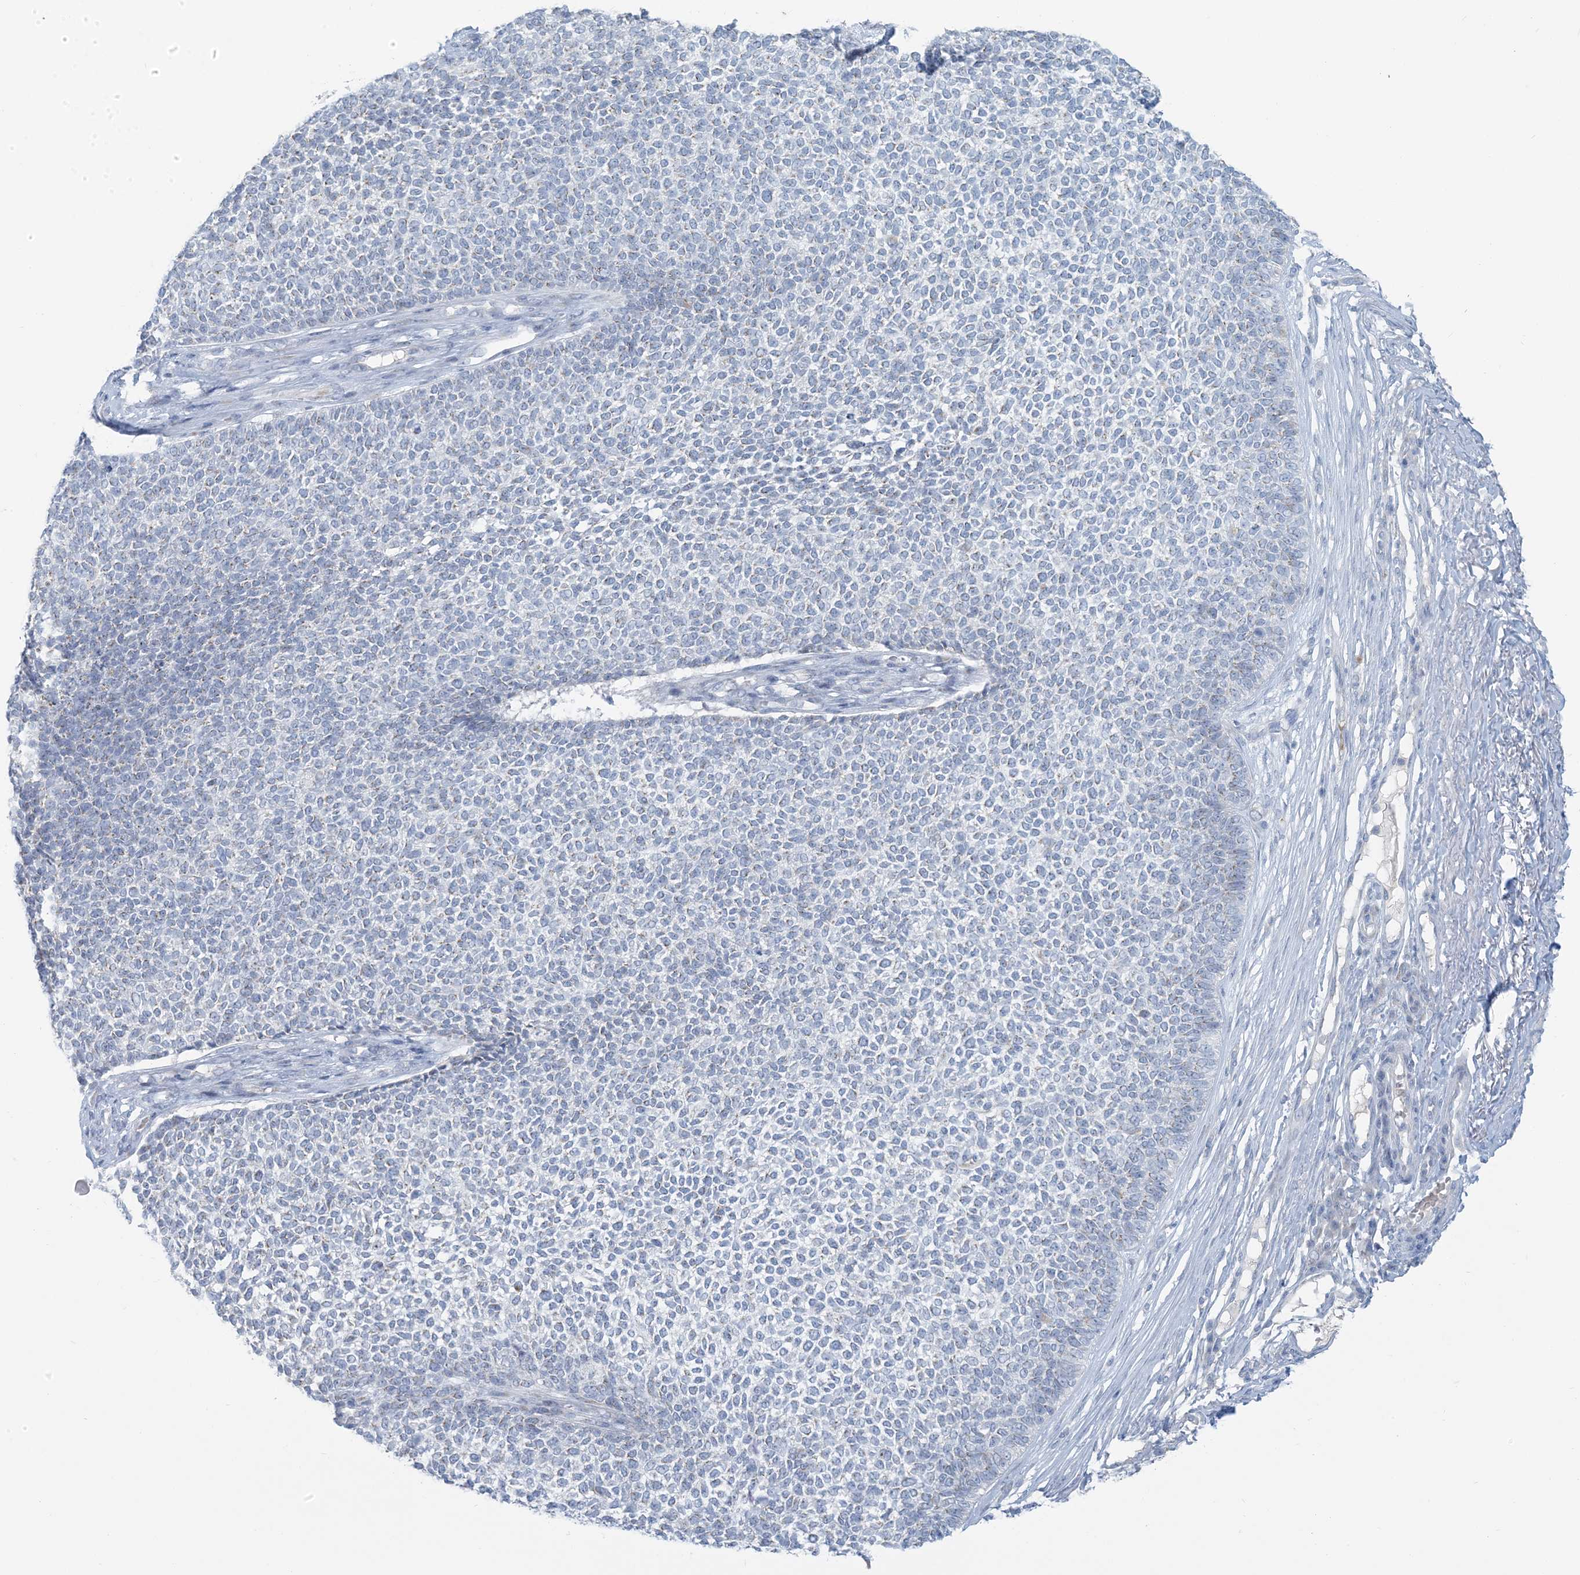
{"staining": {"intensity": "negative", "quantity": "none", "location": "none"}, "tissue": "skin cancer", "cell_type": "Tumor cells", "image_type": "cancer", "snomed": [{"axis": "morphology", "description": "Basal cell carcinoma"}, {"axis": "topography", "description": "Skin"}], "caption": "DAB immunohistochemical staining of basal cell carcinoma (skin) exhibits no significant expression in tumor cells.", "gene": "SCML1", "patient": {"sex": "female", "age": 84}}